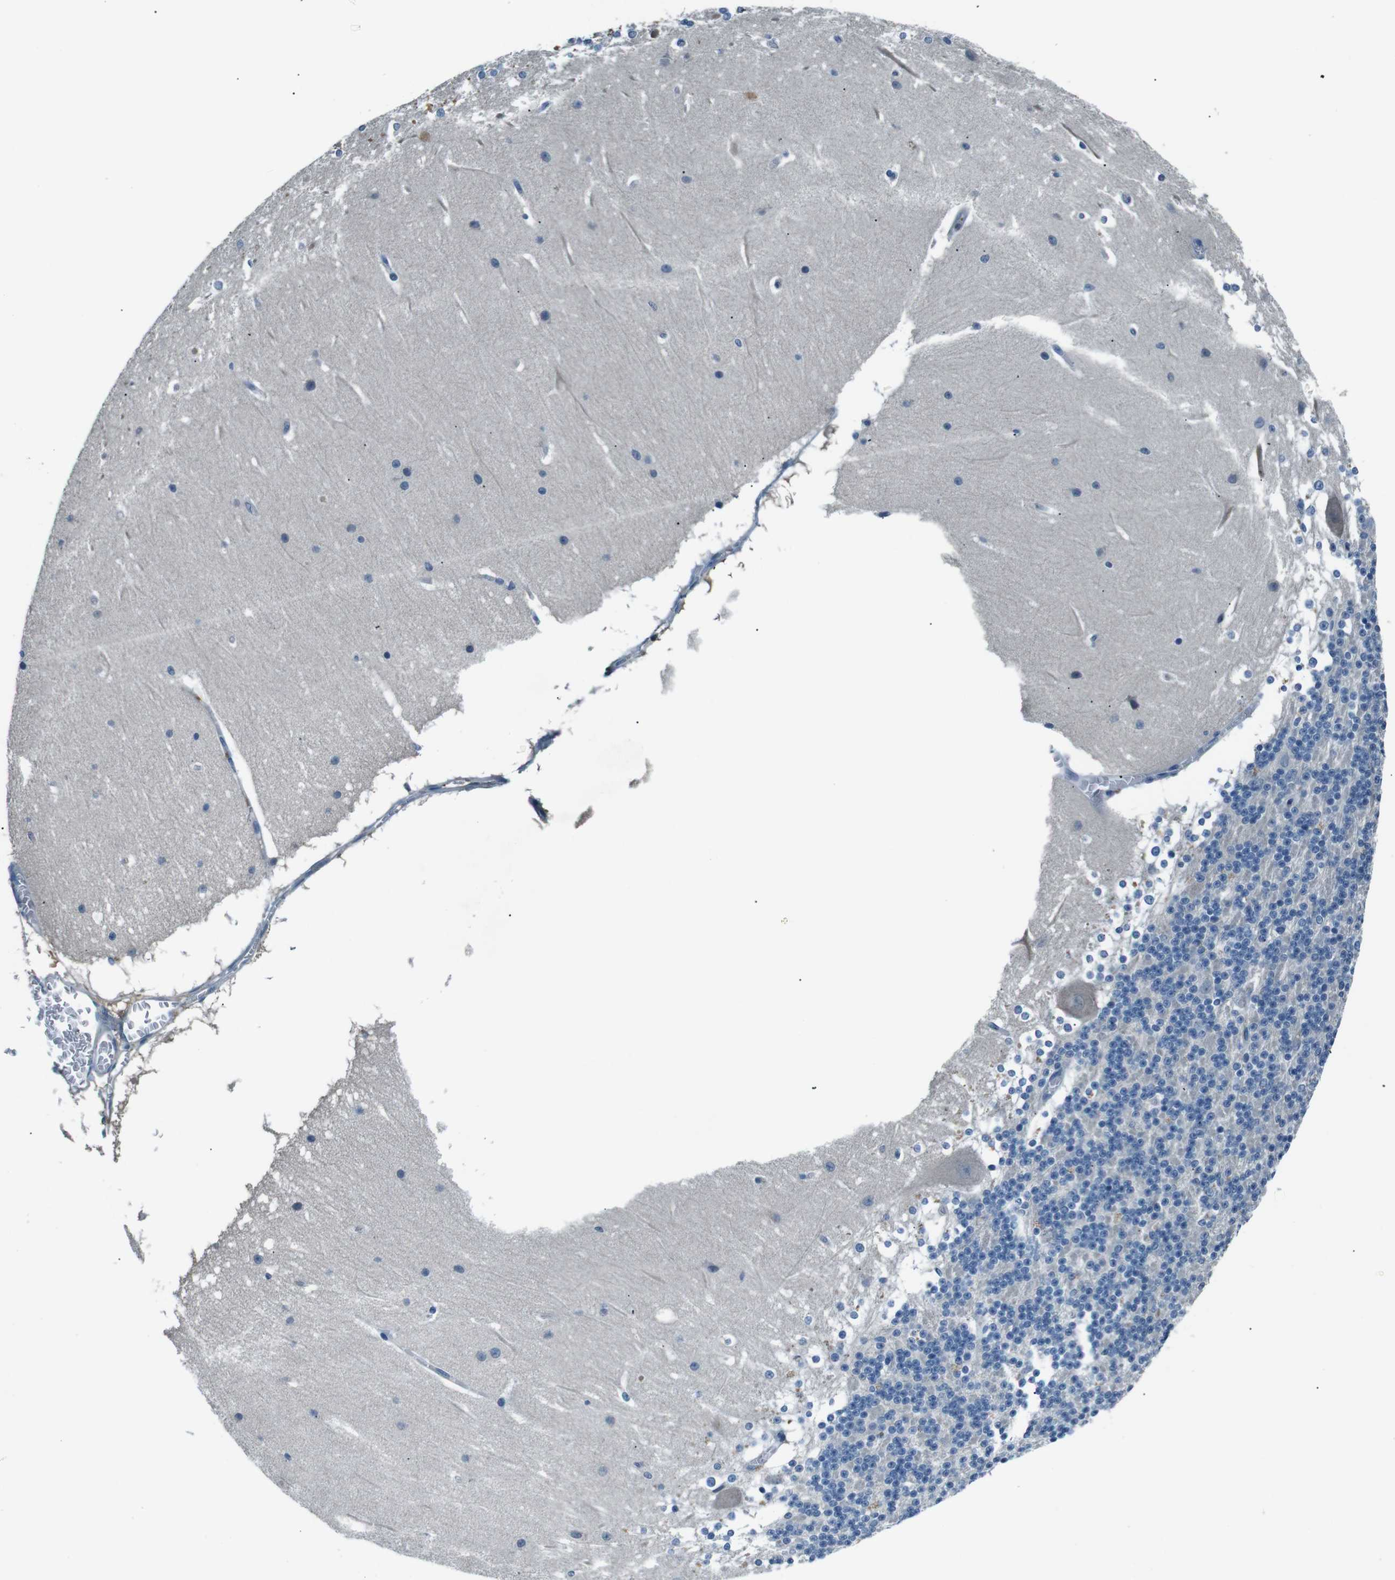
{"staining": {"intensity": "negative", "quantity": "none", "location": "none"}, "tissue": "cerebellum", "cell_type": "Cells in granular layer", "image_type": "normal", "snomed": [{"axis": "morphology", "description": "Normal tissue, NOS"}, {"axis": "topography", "description": "Cerebellum"}], "caption": "Micrograph shows no significant protein positivity in cells in granular layer of normal cerebellum. (DAB IHC with hematoxylin counter stain).", "gene": "LEP", "patient": {"sex": "female", "age": 19}}